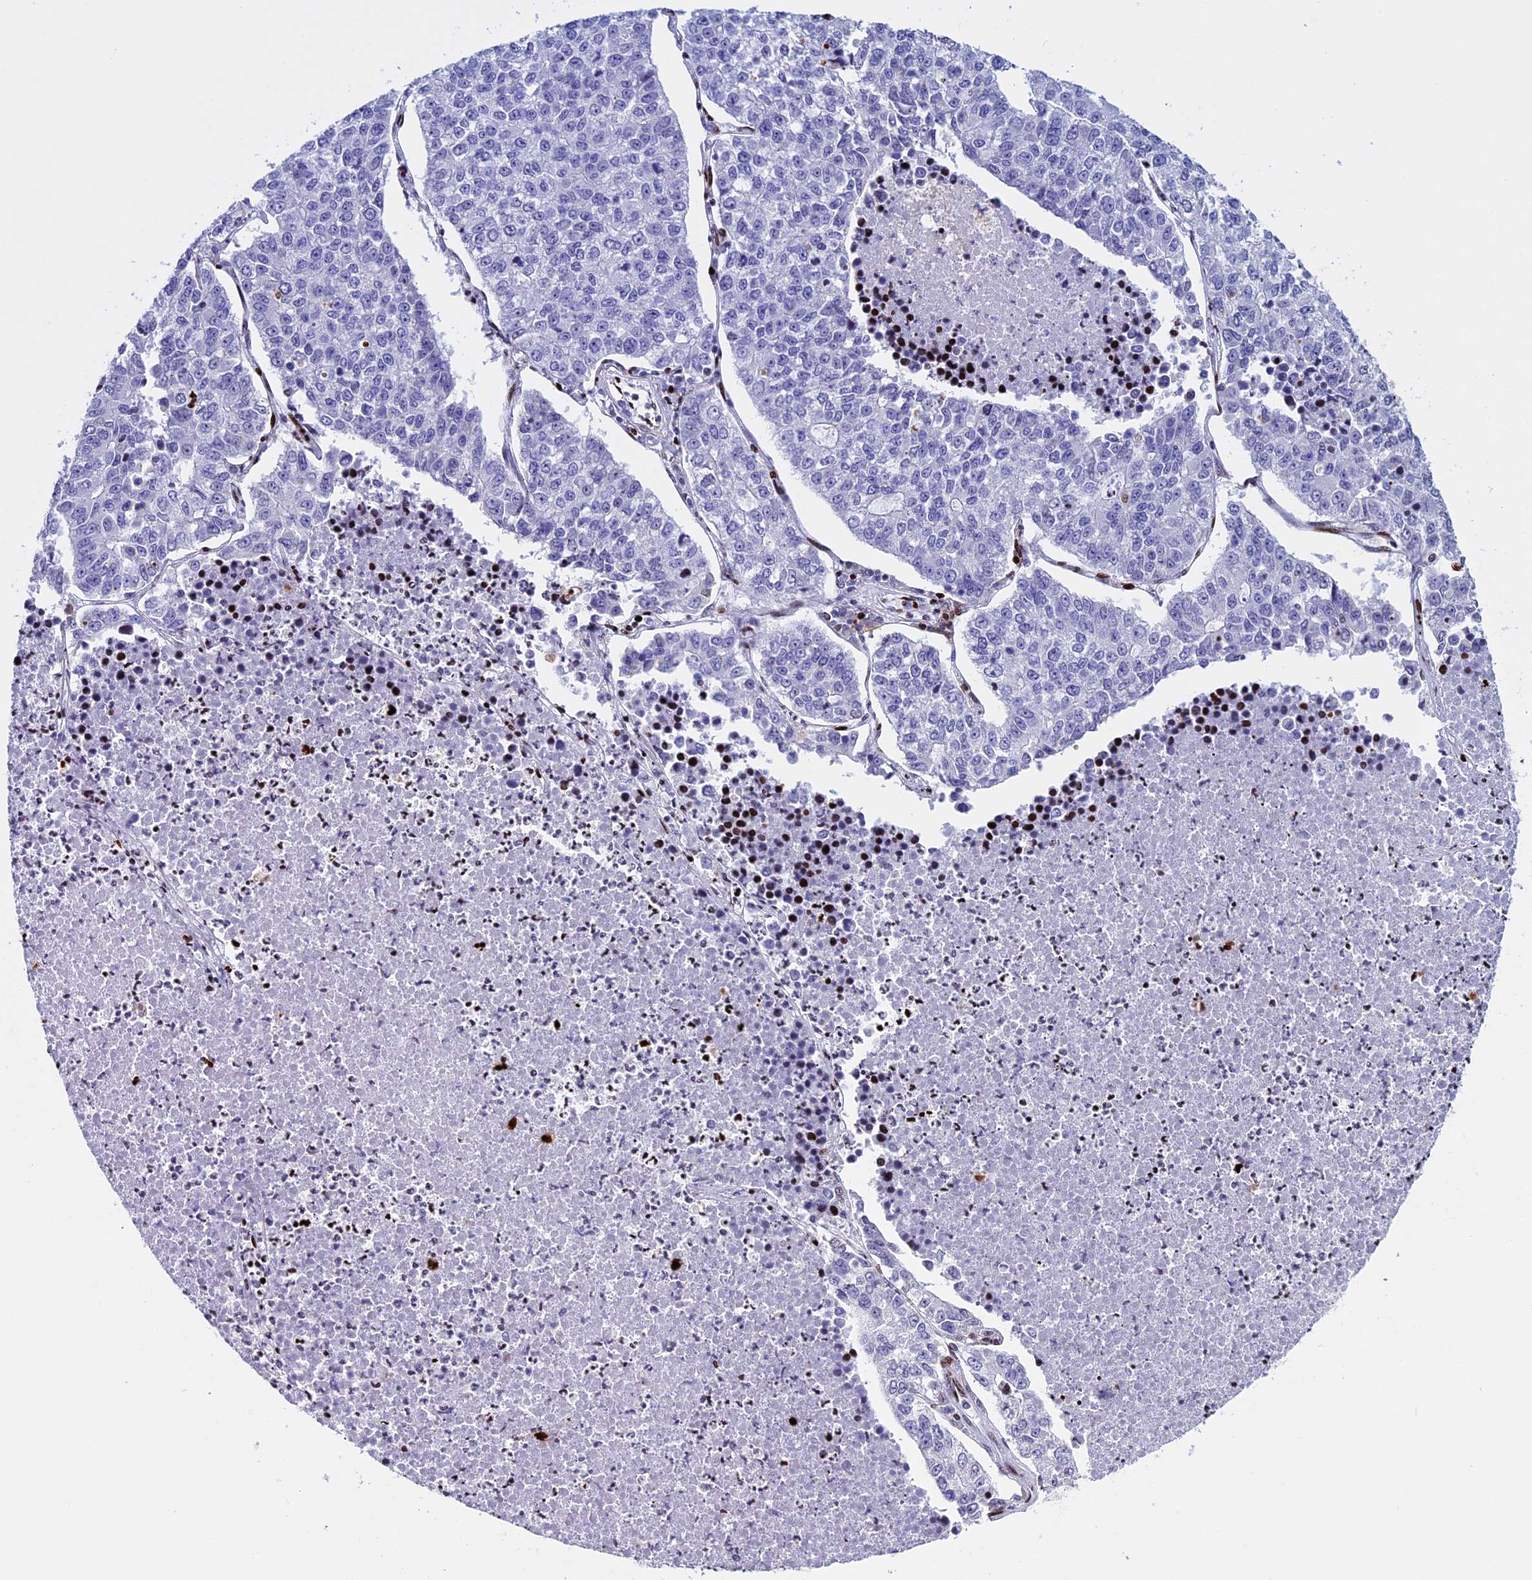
{"staining": {"intensity": "negative", "quantity": "none", "location": "none"}, "tissue": "lung cancer", "cell_type": "Tumor cells", "image_type": "cancer", "snomed": [{"axis": "morphology", "description": "Adenocarcinoma, NOS"}, {"axis": "topography", "description": "Lung"}], "caption": "Immunohistochemistry (IHC) image of neoplastic tissue: adenocarcinoma (lung) stained with DAB reveals no significant protein staining in tumor cells.", "gene": "BTBD3", "patient": {"sex": "male", "age": 49}}